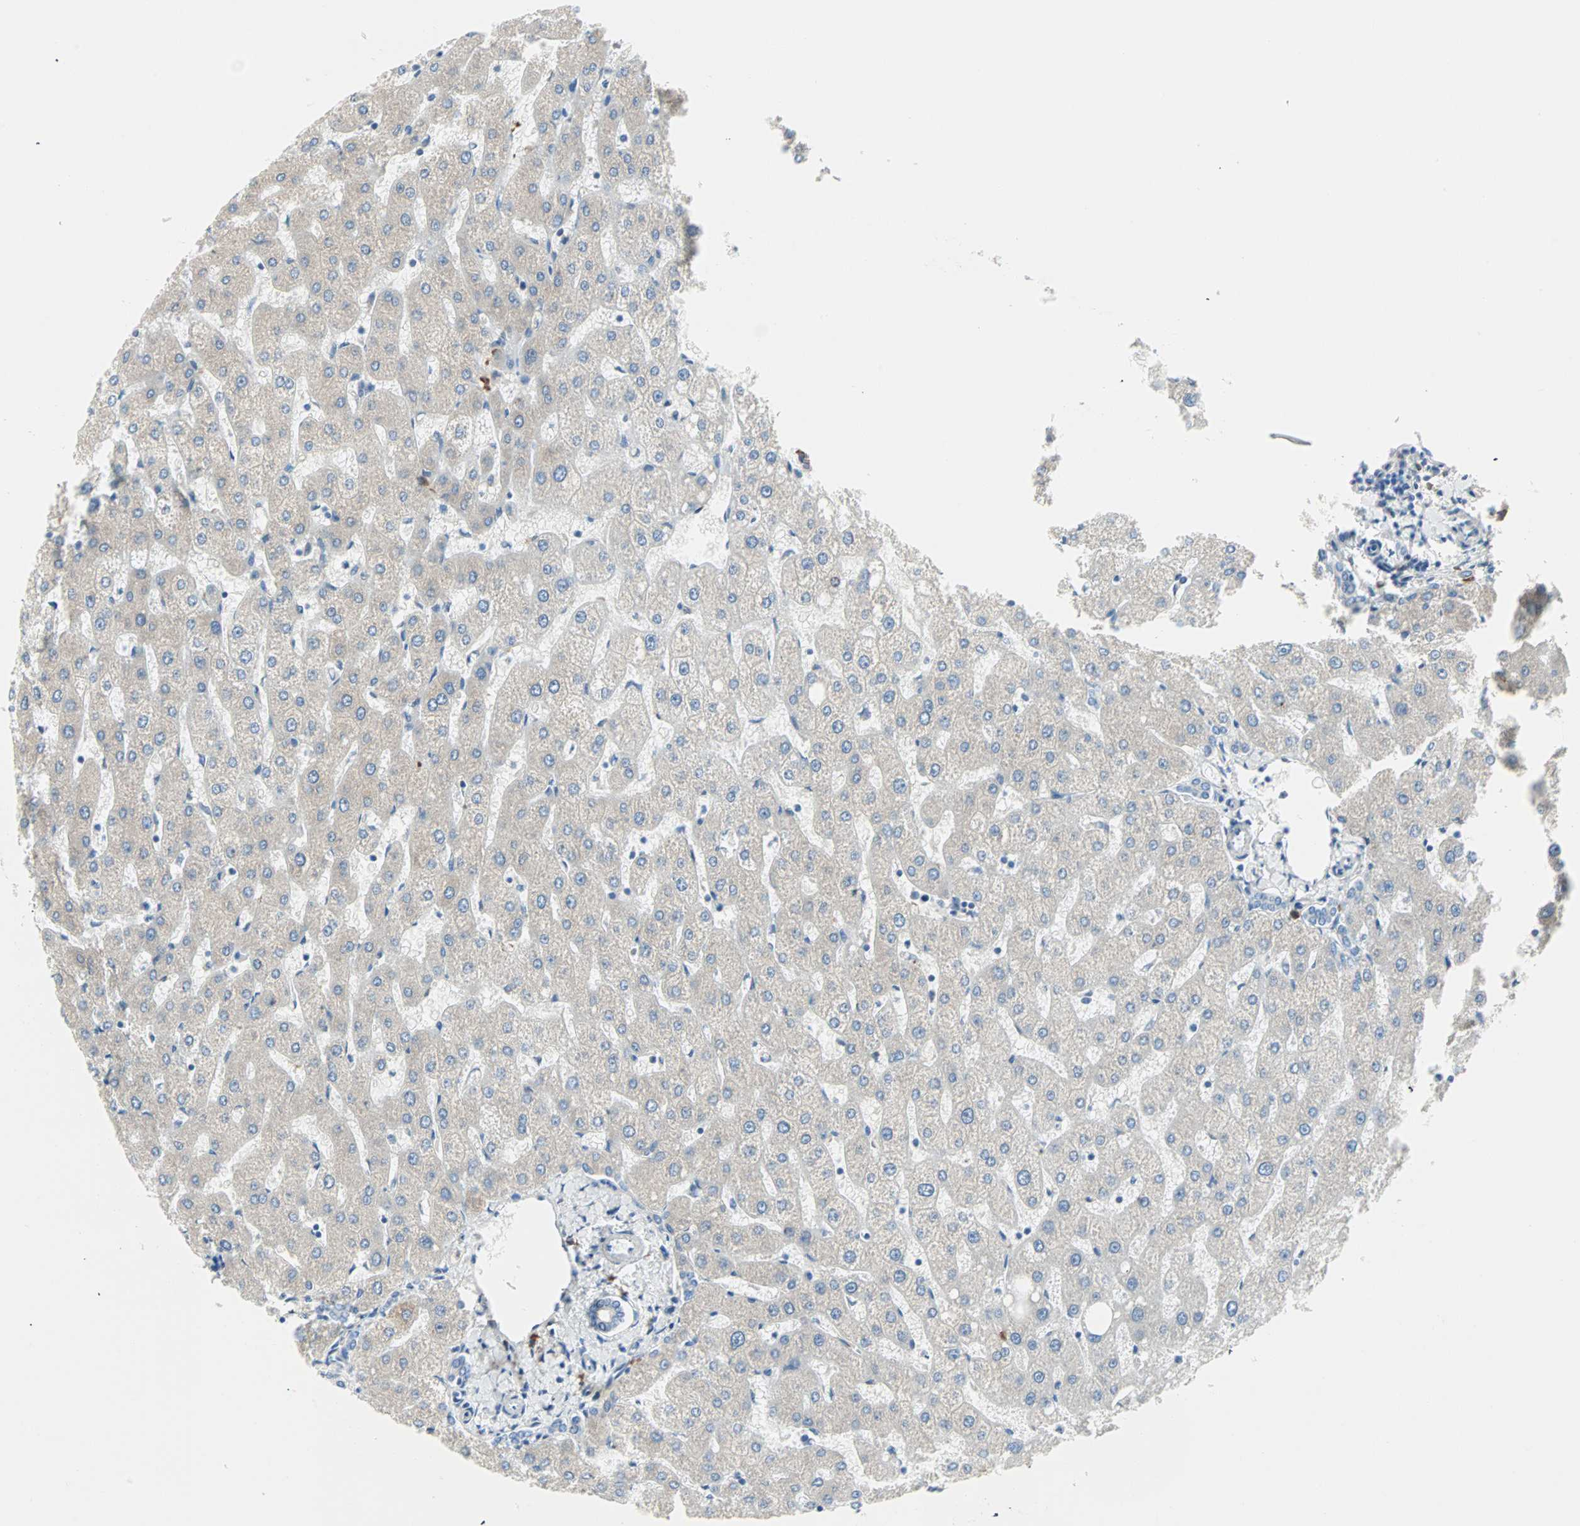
{"staining": {"intensity": "weak", "quantity": "25%-75%", "location": "cytoplasmic/membranous"}, "tissue": "liver", "cell_type": "Cholangiocytes", "image_type": "normal", "snomed": [{"axis": "morphology", "description": "Normal tissue, NOS"}, {"axis": "topography", "description": "Liver"}], "caption": "Immunohistochemistry (IHC) photomicrograph of normal human liver stained for a protein (brown), which demonstrates low levels of weak cytoplasmic/membranous positivity in about 25%-75% of cholangiocytes.", "gene": "PLCXD1", "patient": {"sex": "male", "age": 67}}